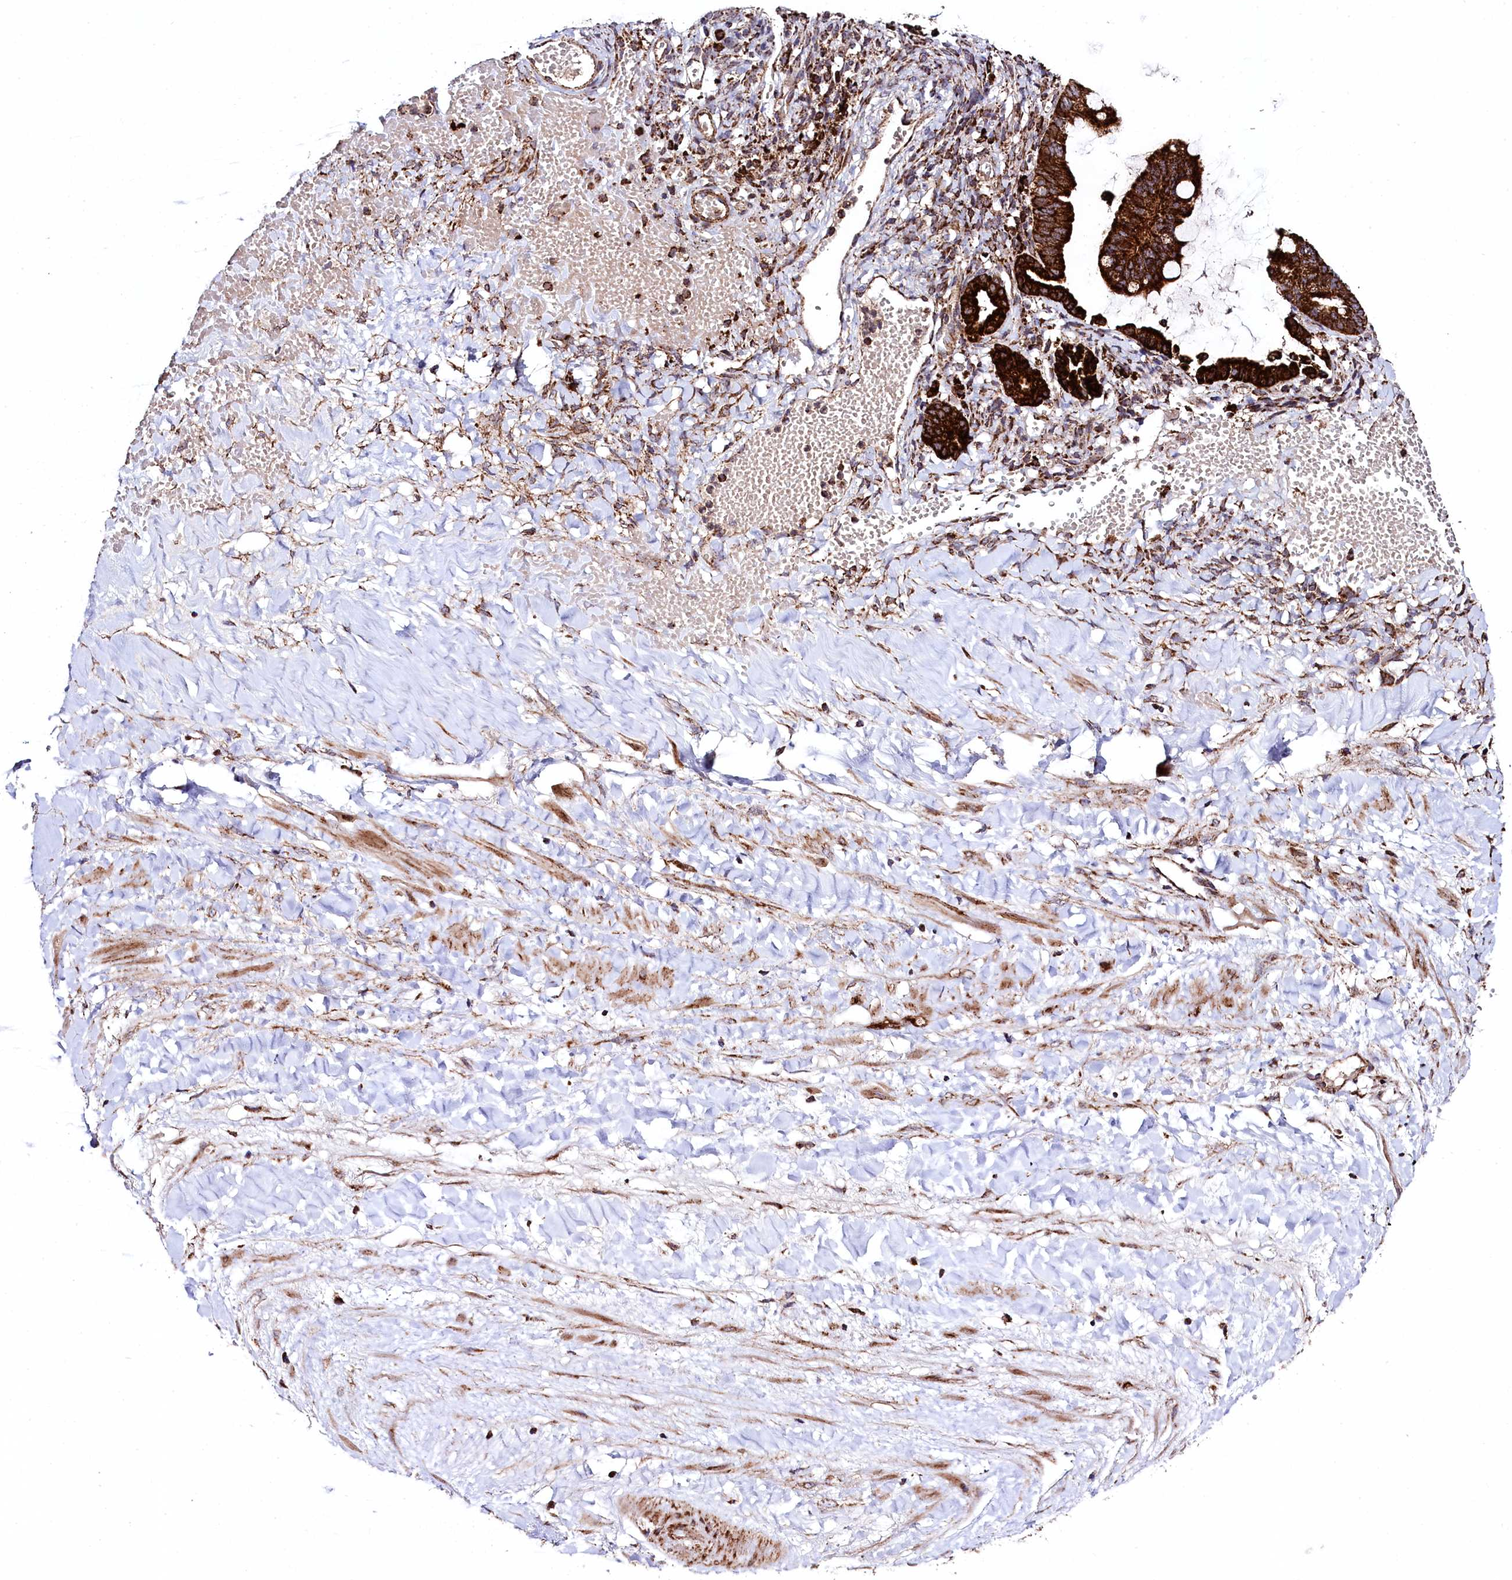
{"staining": {"intensity": "strong", "quantity": ">75%", "location": "cytoplasmic/membranous"}, "tissue": "ovarian cancer", "cell_type": "Tumor cells", "image_type": "cancer", "snomed": [{"axis": "morphology", "description": "Cystadenocarcinoma, mucinous, NOS"}, {"axis": "topography", "description": "Ovary"}], "caption": "IHC photomicrograph of ovarian cancer stained for a protein (brown), which displays high levels of strong cytoplasmic/membranous positivity in approximately >75% of tumor cells.", "gene": "CLYBL", "patient": {"sex": "female", "age": 73}}